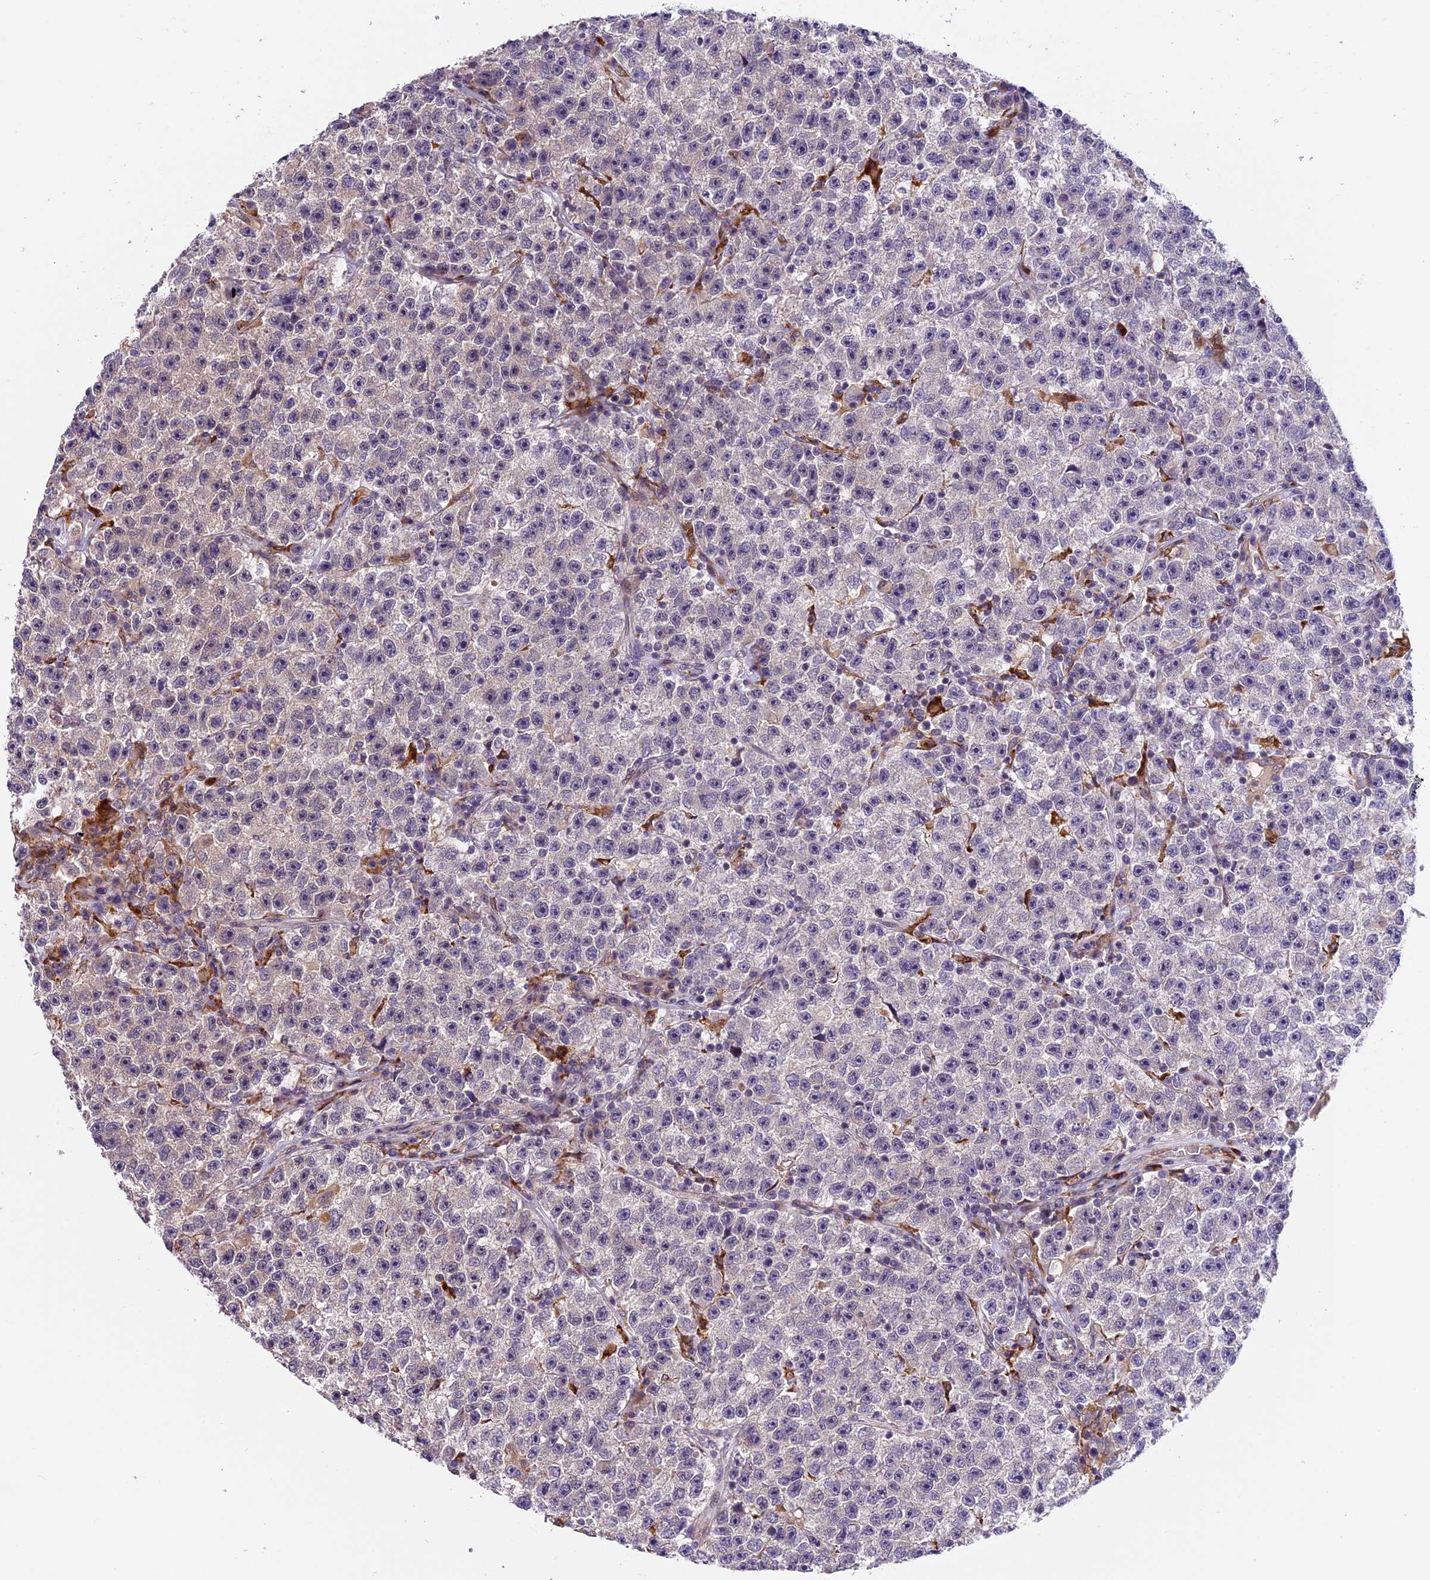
{"staining": {"intensity": "negative", "quantity": "none", "location": "none"}, "tissue": "testis cancer", "cell_type": "Tumor cells", "image_type": "cancer", "snomed": [{"axis": "morphology", "description": "Seminoma, NOS"}, {"axis": "topography", "description": "Testis"}], "caption": "Tumor cells show no significant protein expression in testis seminoma.", "gene": "FBXO45", "patient": {"sex": "male", "age": 22}}